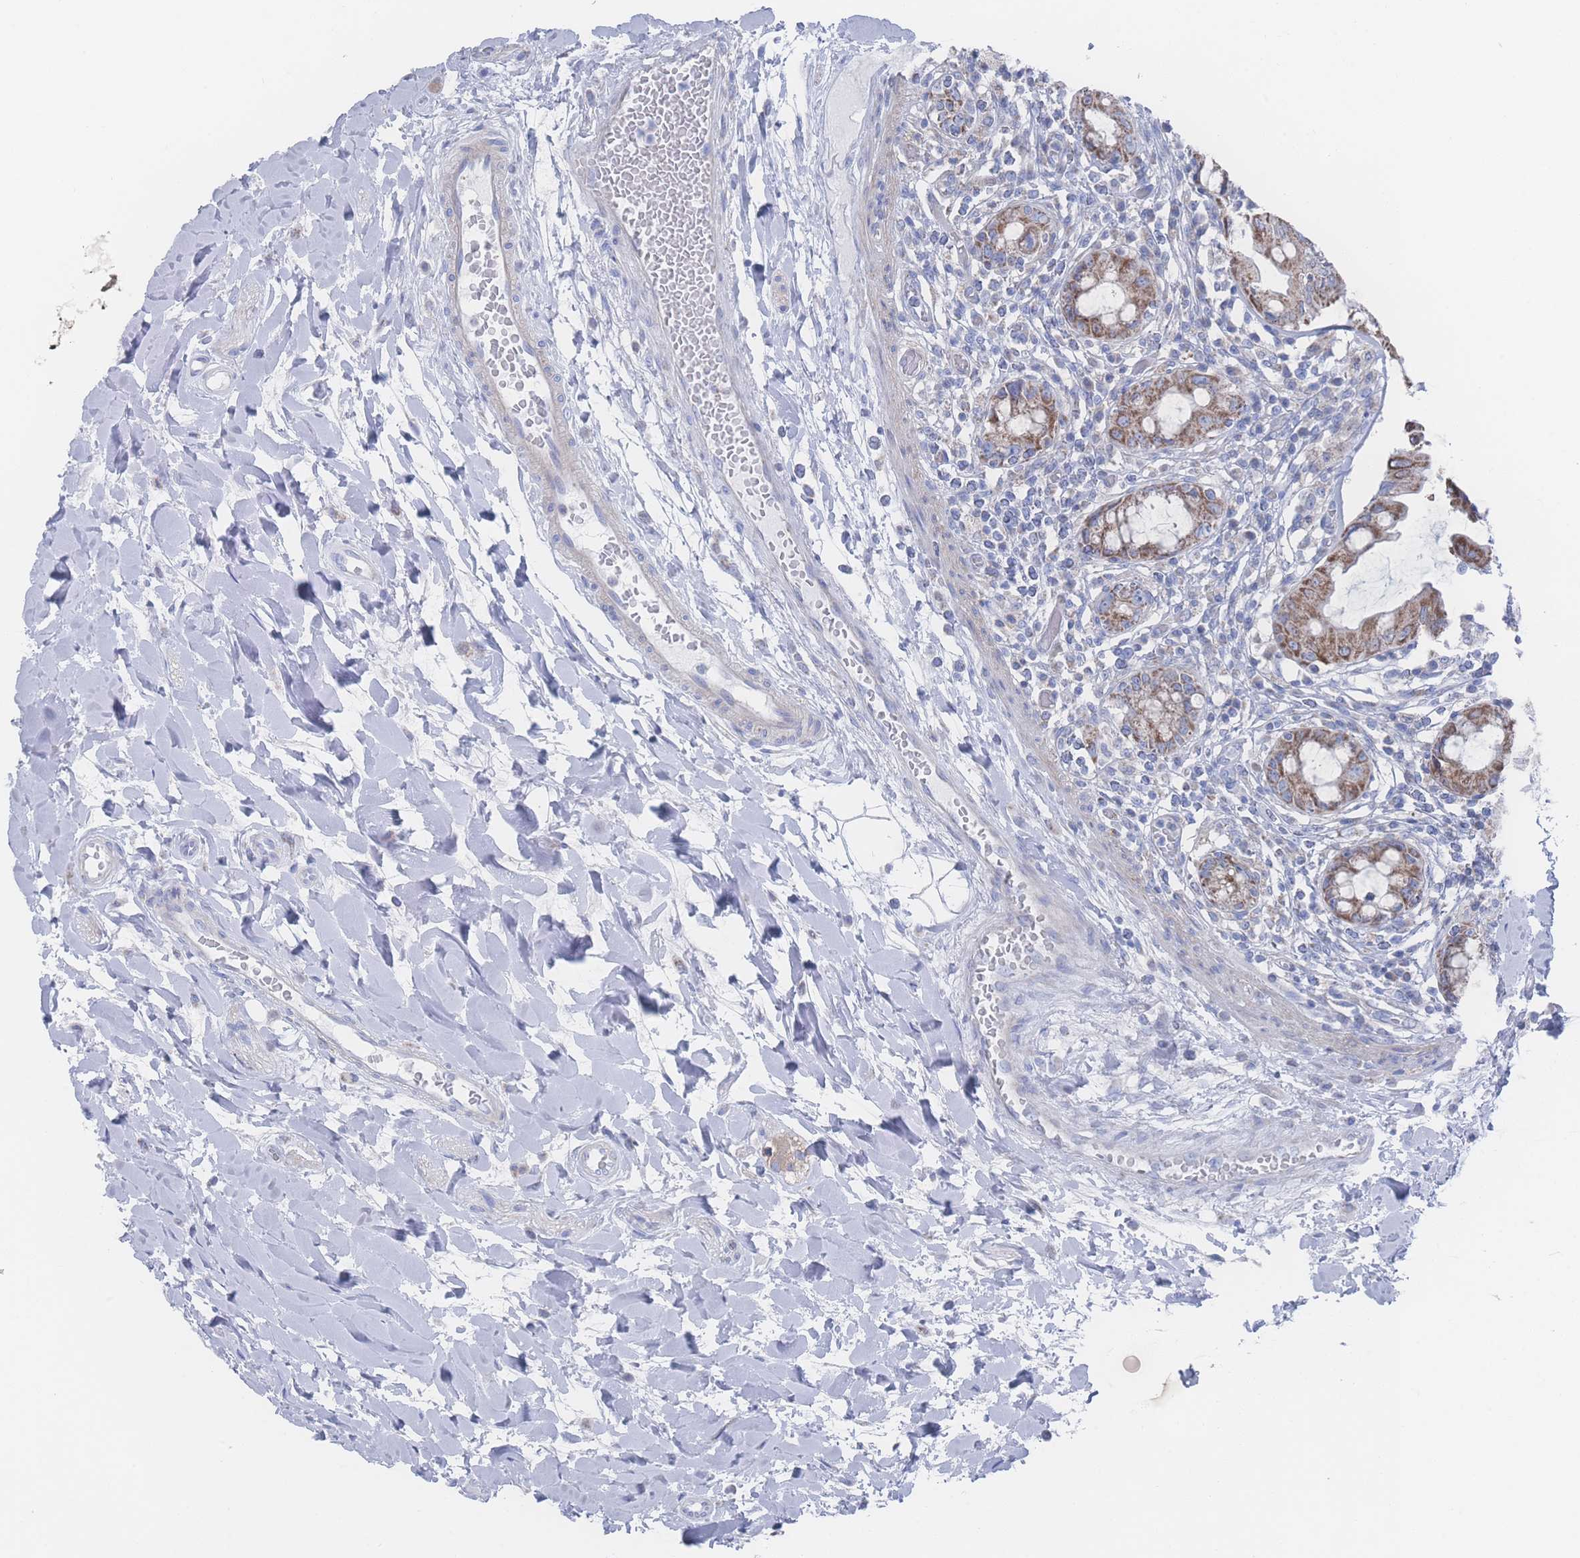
{"staining": {"intensity": "moderate", "quantity": ">75%", "location": "cytoplasmic/membranous"}, "tissue": "rectum", "cell_type": "Glandular cells", "image_type": "normal", "snomed": [{"axis": "morphology", "description": "Normal tissue, NOS"}, {"axis": "topography", "description": "Rectum"}], "caption": "IHC (DAB) staining of normal human rectum shows moderate cytoplasmic/membranous protein positivity in approximately >75% of glandular cells. Immunohistochemistry stains the protein in brown and the nuclei are stained blue.", "gene": "SNPH", "patient": {"sex": "female", "age": 57}}